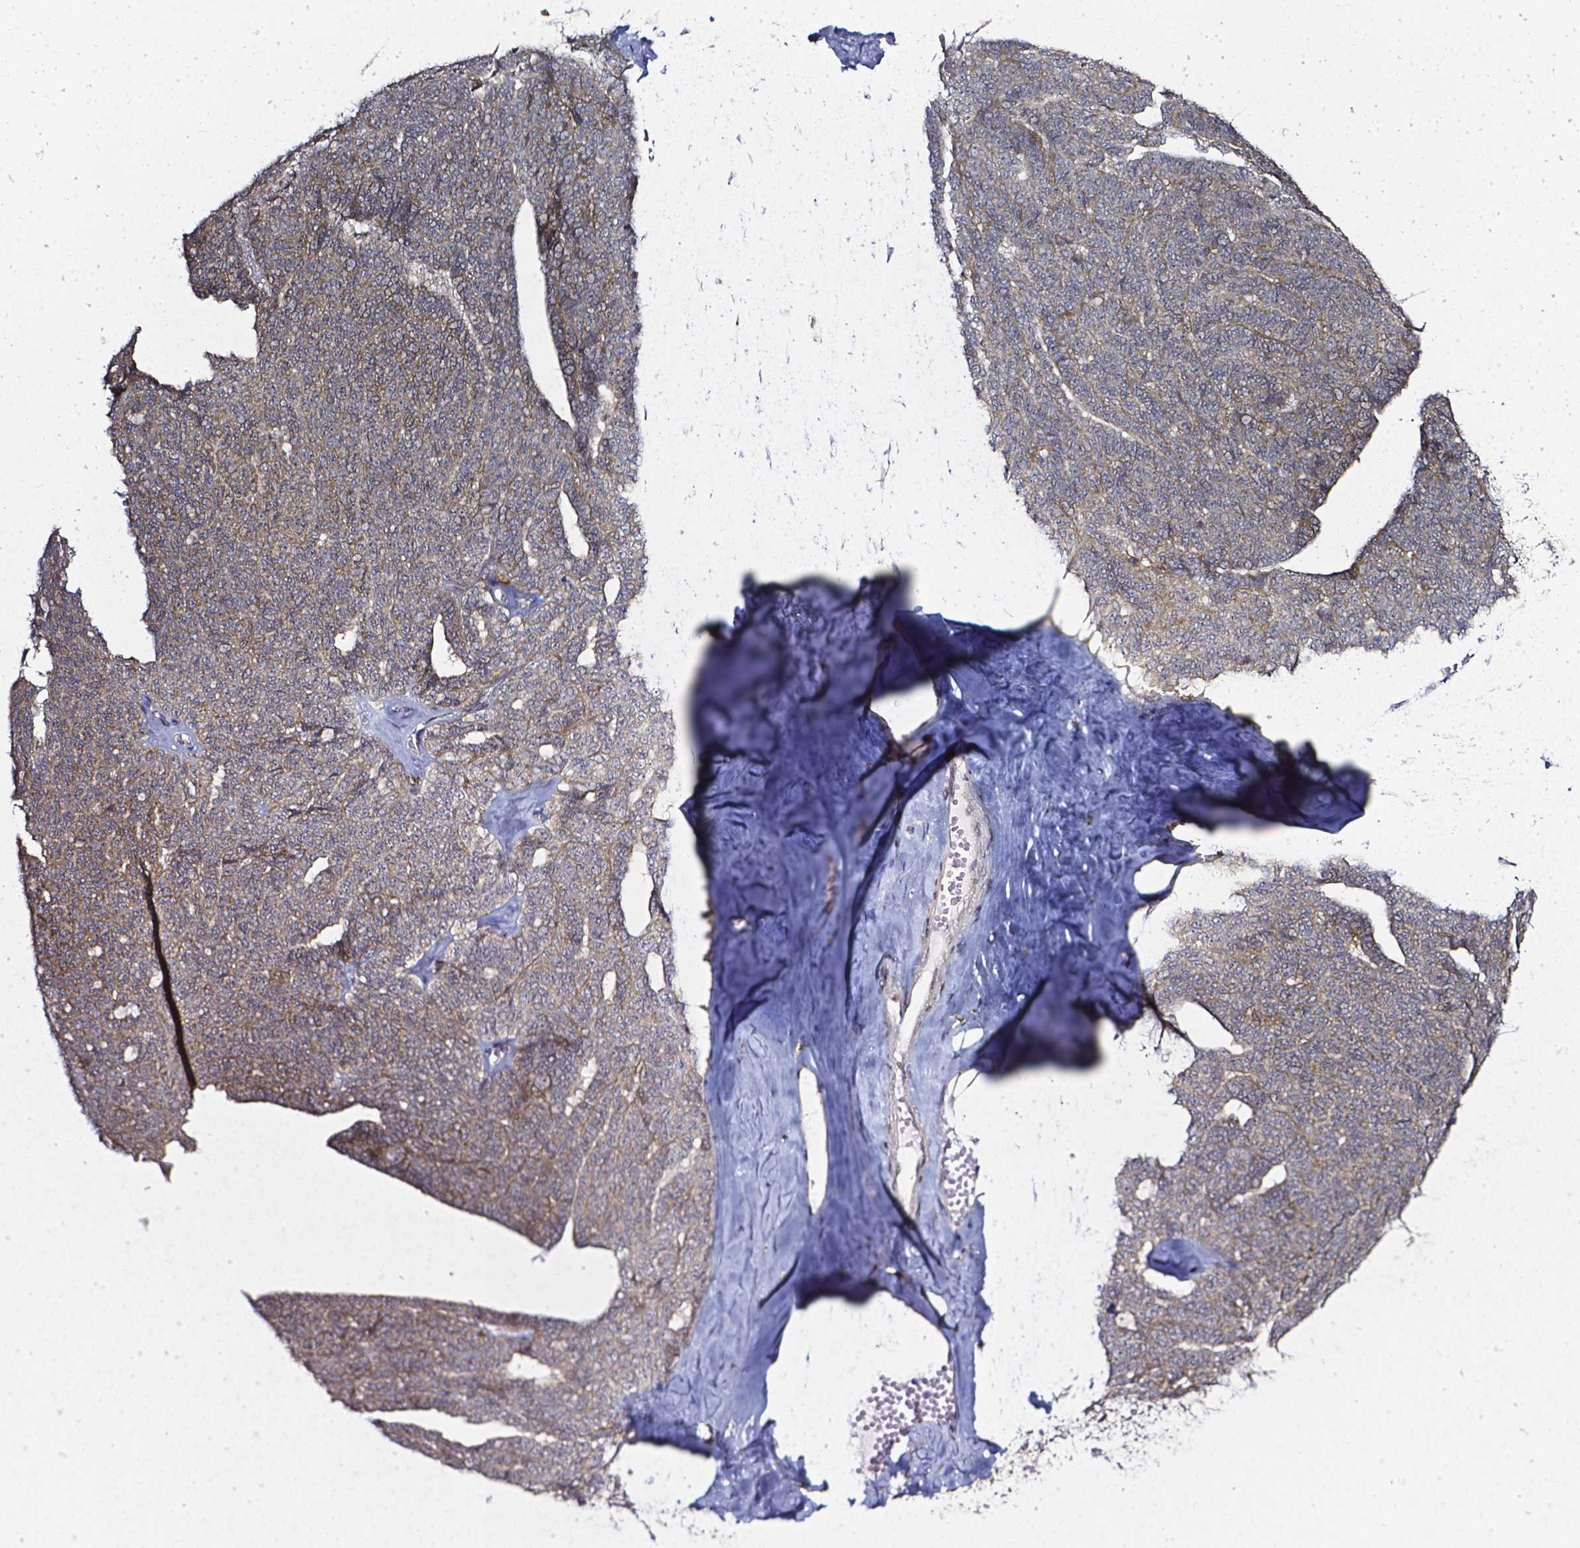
{"staining": {"intensity": "moderate", "quantity": ">75%", "location": "cytoplasmic/membranous"}, "tissue": "ovarian cancer", "cell_type": "Tumor cells", "image_type": "cancer", "snomed": [{"axis": "morphology", "description": "Cystadenocarcinoma, serous, NOS"}, {"axis": "topography", "description": "Ovary"}], "caption": "IHC (DAB) staining of human ovarian cancer displays moderate cytoplasmic/membranous protein staining in approximately >75% of tumor cells.", "gene": "PRAG1", "patient": {"sex": "female", "age": 71}}